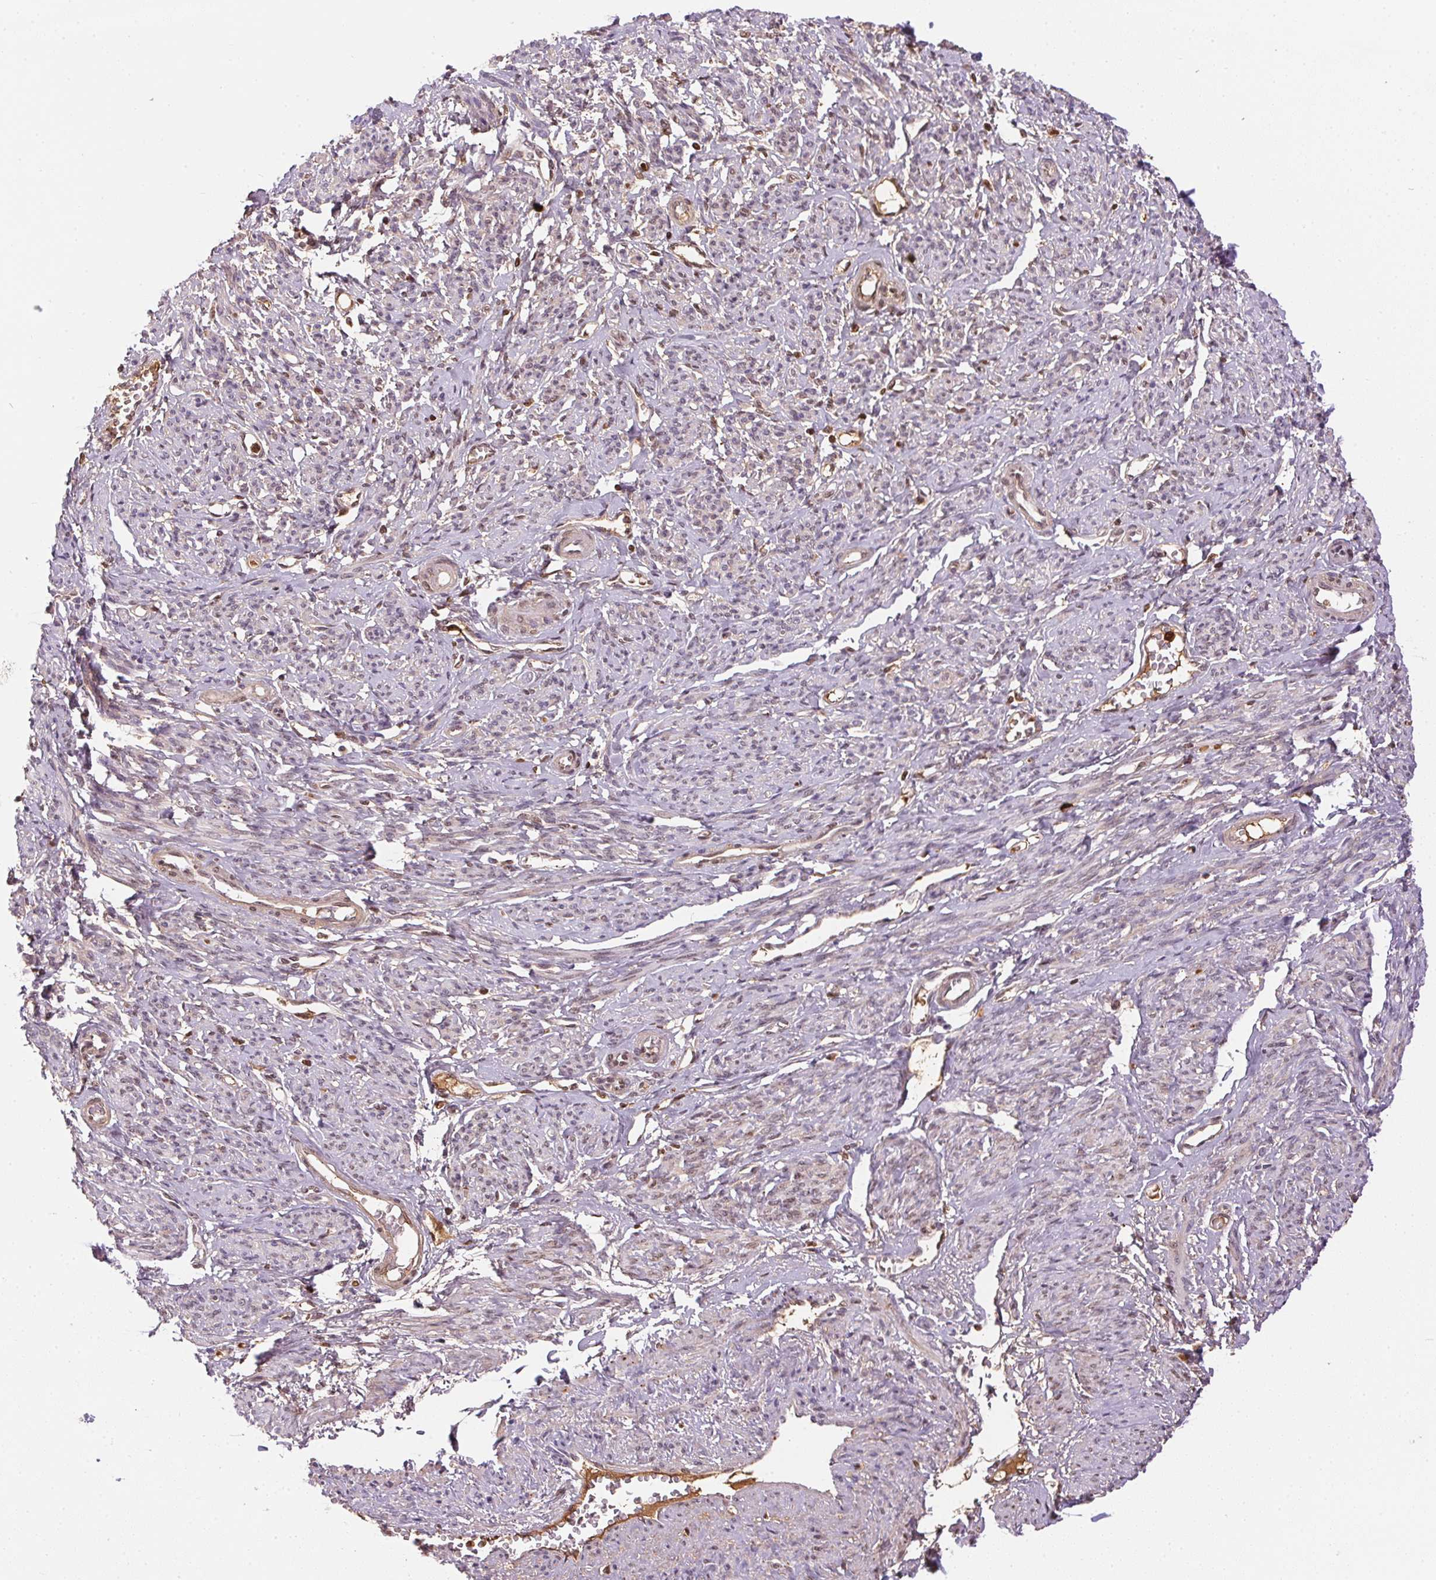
{"staining": {"intensity": "weak", "quantity": "<25%", "location": "cytoplasmic/membranous"}, "tissue": "smooth muscle", "cell_type": "Smooth muscle cells", "image_type": "normal", "snomed": [{"axis": "morphology", "description": "Normal tissue, NOS"}, {"axis": "topography", "description": "Smooth muscle"}], "caption": "A high-resolution image shows immunohistochemistry staining of benign smooth muscle, which shows no significant positivity in smooth muscle cells.", "gene": "ORM1", "patient": {"sex": "female", "age": 65}}